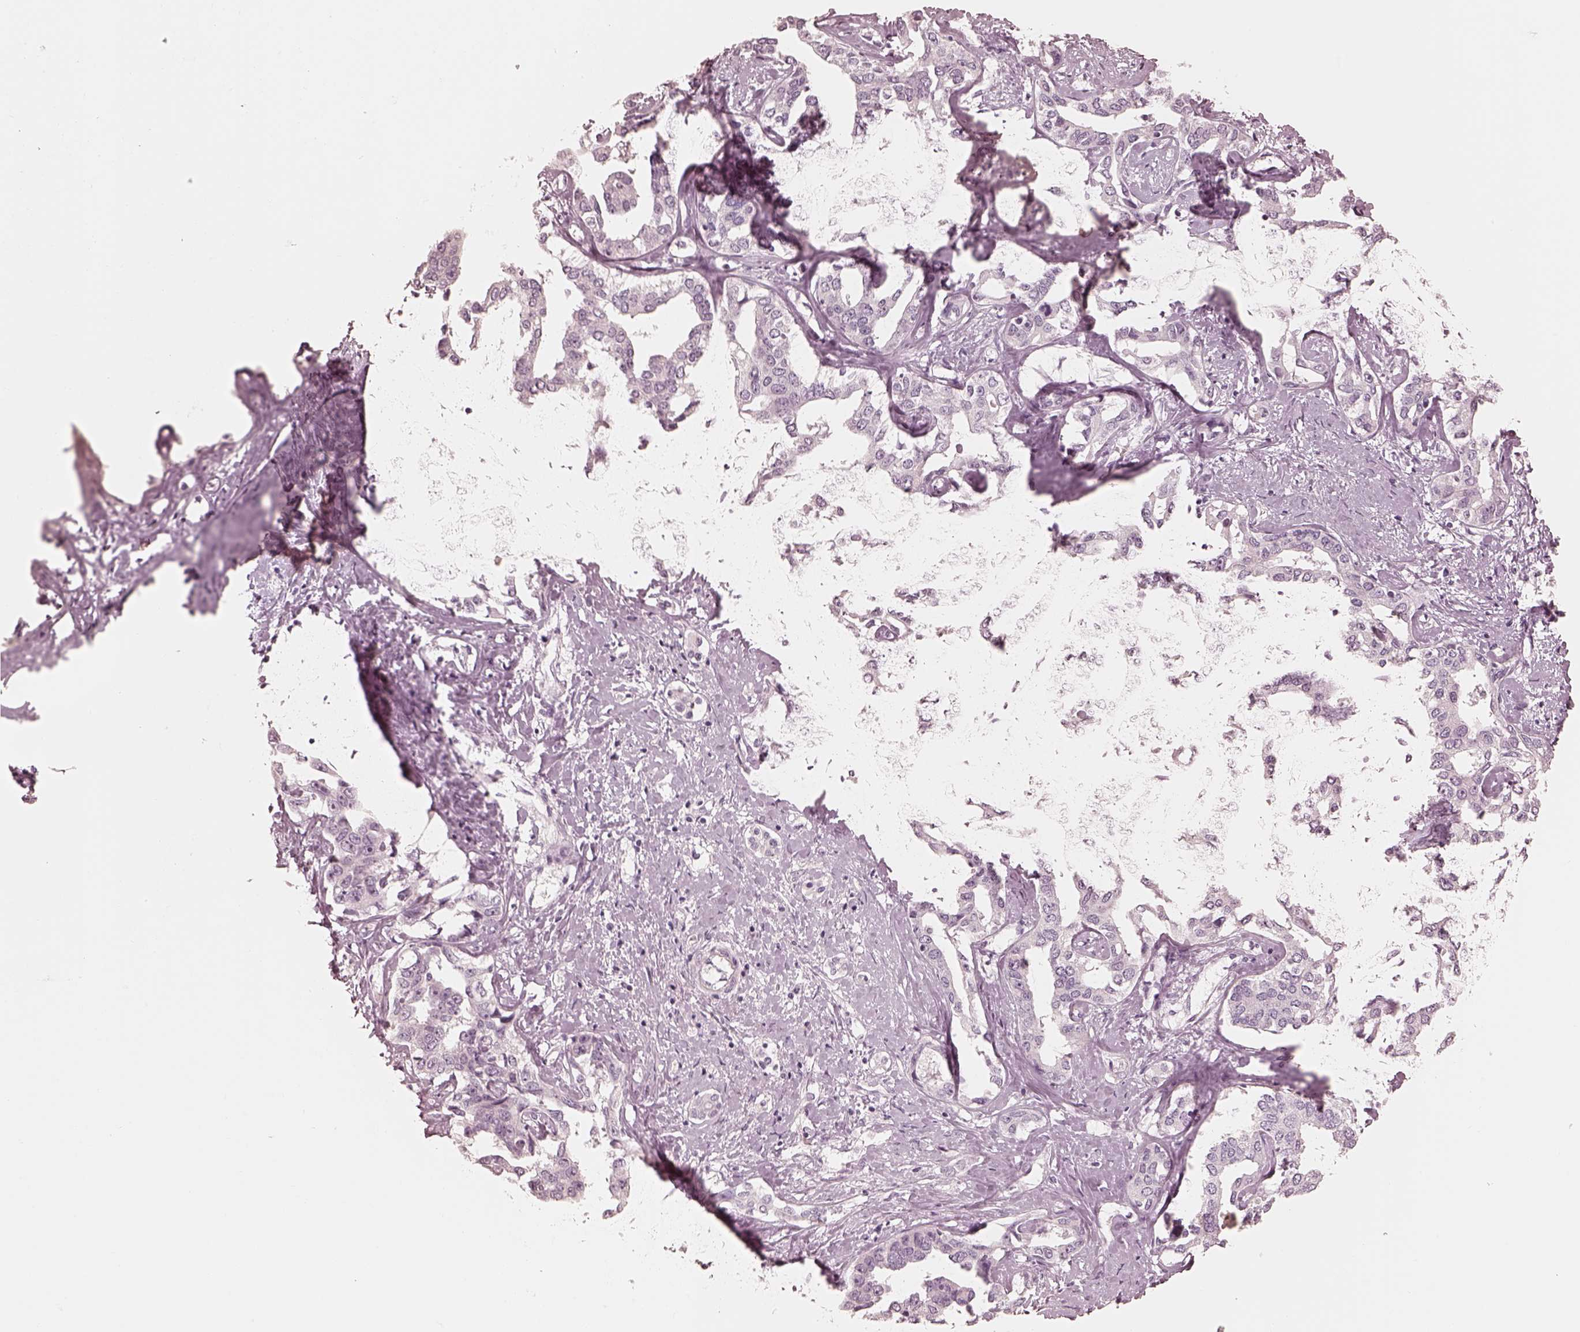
{"staining": {"intensity": "negative", "quantity": "none", "location": "none"}, "tissue": "liver cancer", "cell_type": "Tumor cells", "image_type": "cancer", "snomed": [{"axis": "morphology", "description": "Cholangiocarcinoma"}, {"axis": "topography", "description": "Liver"}], "caption": "A high-resolution histopathology image shows immunohistochemistry (IHC) staining of liver cancer, which exhibits no significant expression in tumor cells.", "gene": "CALR3", "patient": {"sex": "male", "age": 59}}